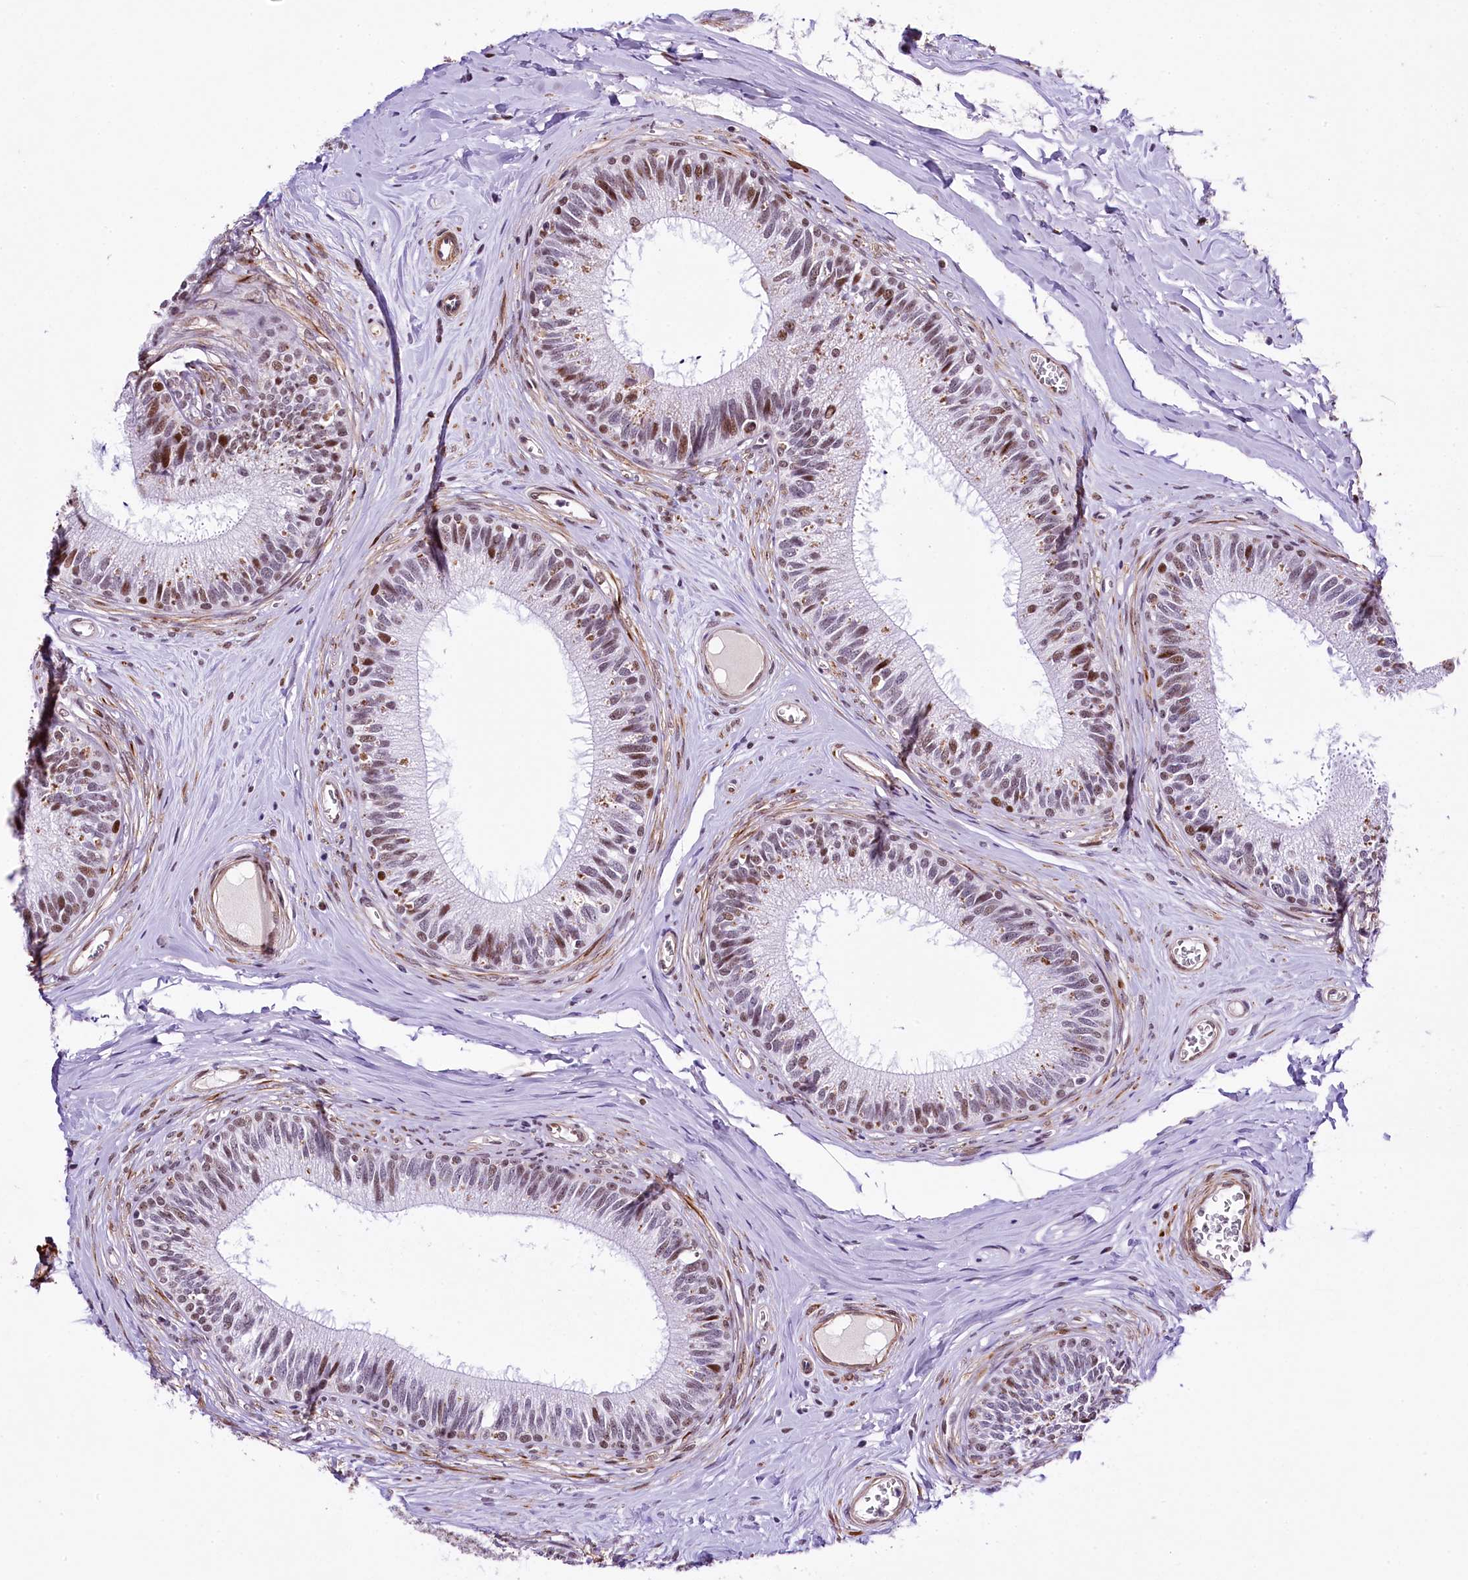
{"staining": {"intensity": "moderate", "quantity": "<25%", "location": "nuclear"}, "tissue": "epididymis", "cell_type": "Glandular cells", "image_type": "normal", "snomed": [{"axis": "morphology", "description": "Normal tissue, NOS"}, {"axis": "topography", "description": "Epididymis"}], "caption": "IHC of normal human epididymis reveals low levels of moderate nuclear expression in approximately <25% of glandular cells. Nuclei are stained in blue.", "gene": "SAMD10", "patient": {"sex": "male", "age": 33}}